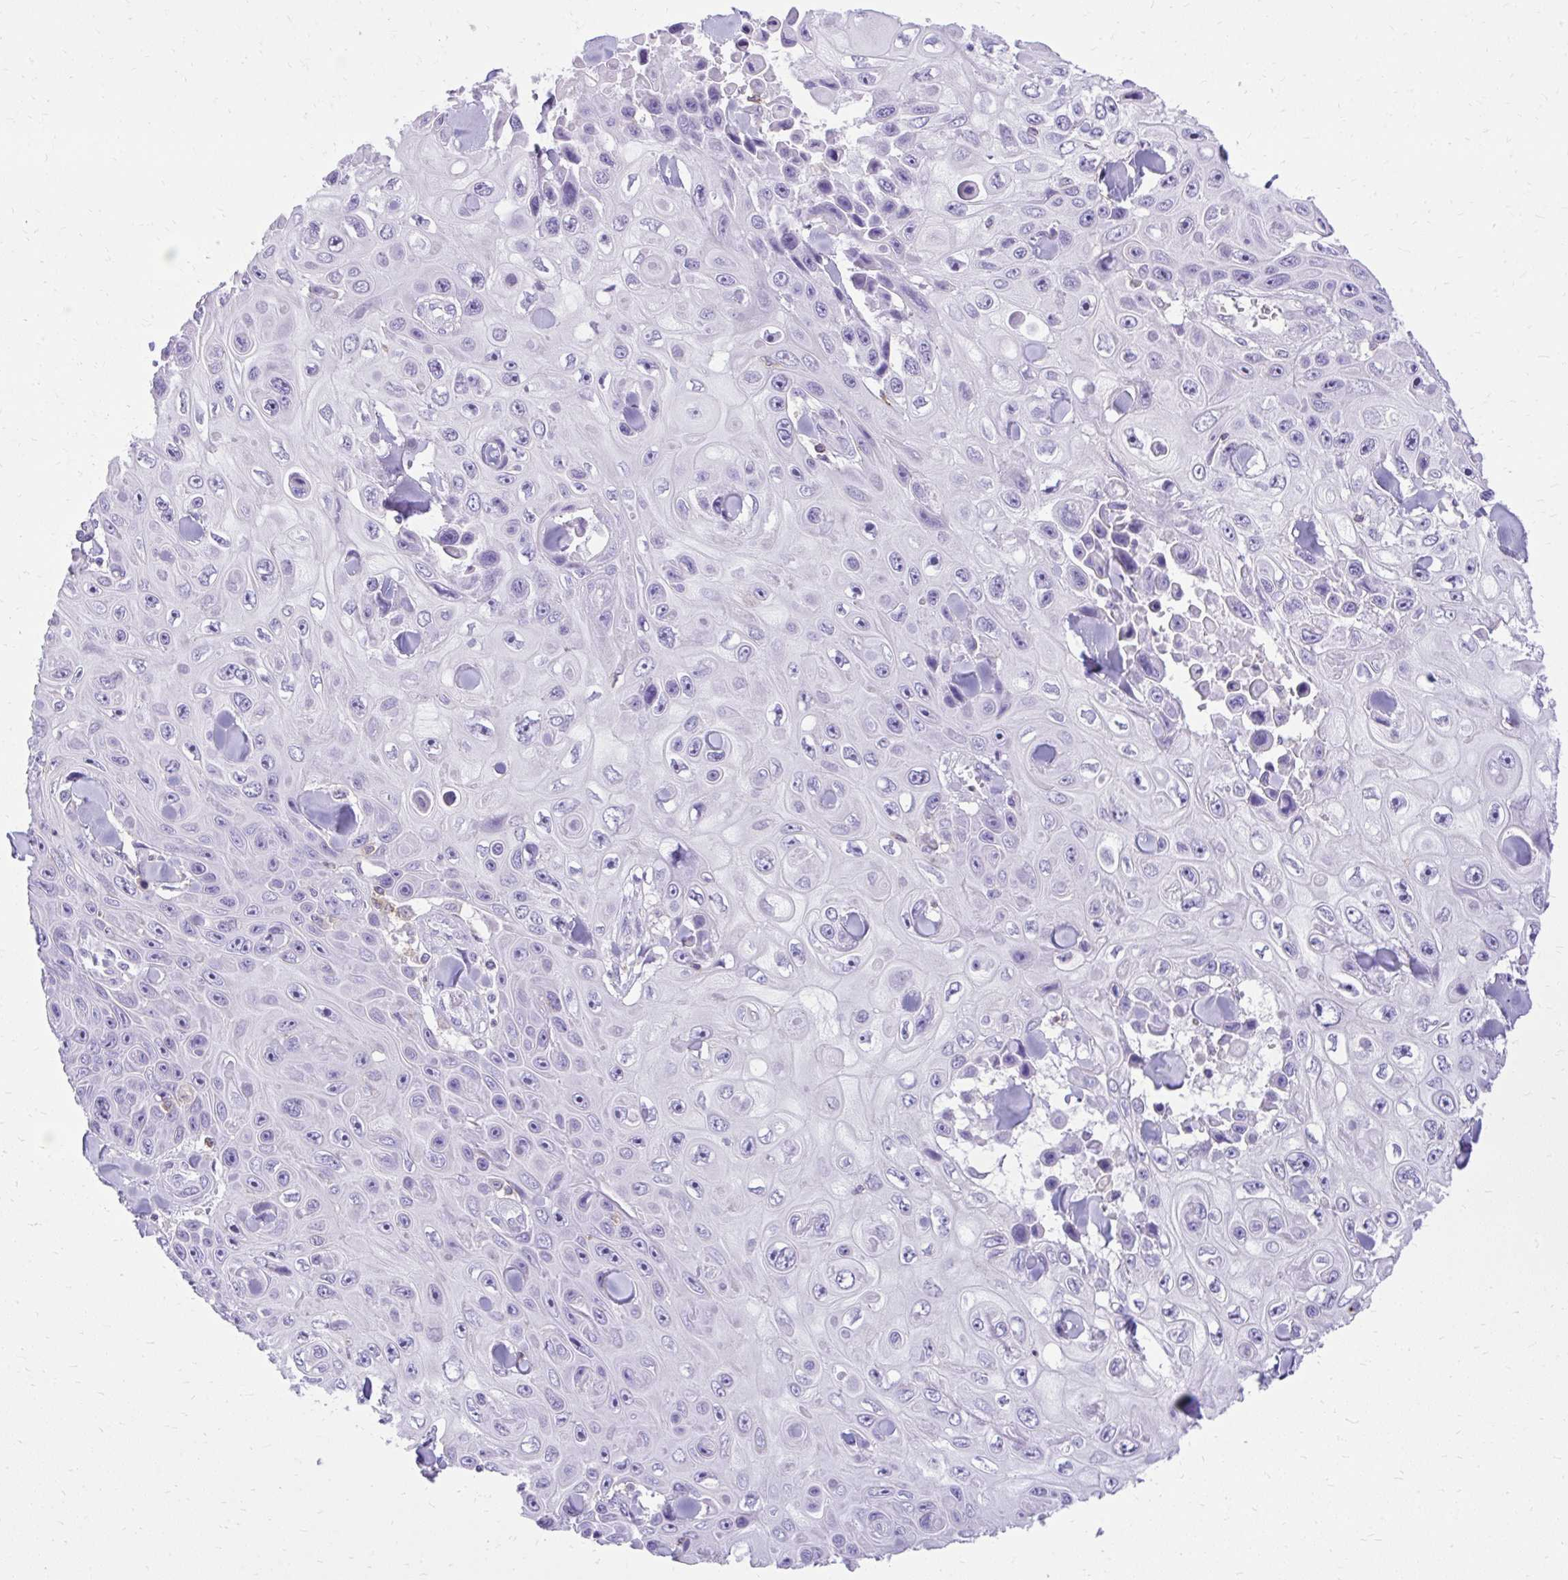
{"staining": {"intensity": "negative", "quantity": "none", "location": "none"}, "tissue": "skin cancer", "cell_type": "Tumor cells", "image_type": "cancer", "snomed": [{"axis": "morphology", "description": "Squamous cell carcinoma, NOS"}, {"axis": "topography", "description": "Skin"}], "caption": "Skin squamous cell carcinoma stained for a protein using IHC reveals no expression tumor cells.", "gene": "GPRIN3", "patient": {"sex": "male", "age": 82}}